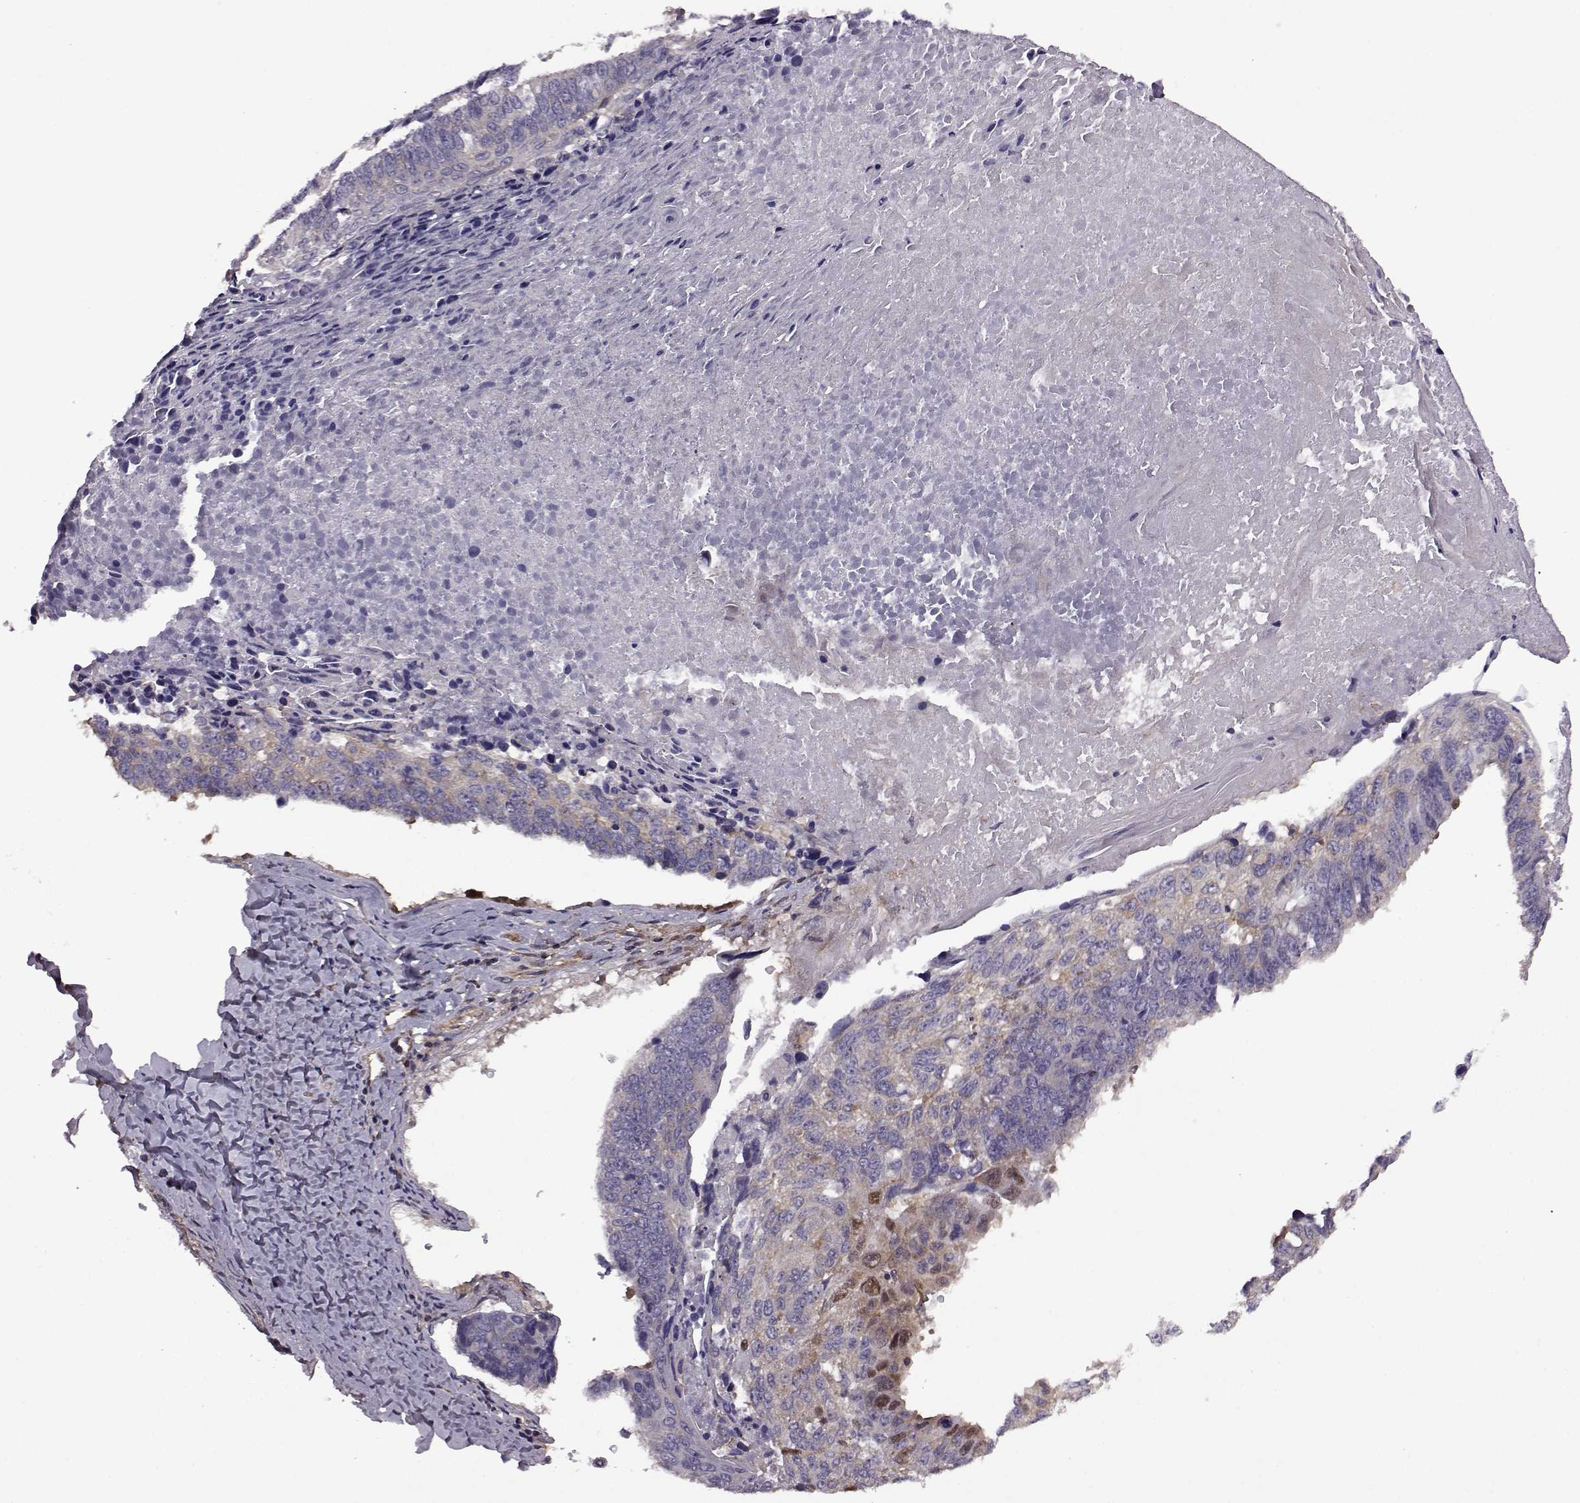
{"staining": {"intensity": "weak", "quantity": ">75%", "location": "cytoplasmic/membranous"}, "tissue": "lung cancer", "cell_type": "Tumor cells", "image_type": "cancer", "snomed": [{"axis": "morphology", "description": "Squamous cell carcinoma, NOS"}, {"axis": "topography", "description": "Lung"}], "caption": "Lung cancer tissue displays weak cytoplasmic/membranous expression in approximately >75% of tumor cells, visualized by immunohistochemistry. (Stains: DAB in brown, nuclei in blue, Microscopy: brightfield microscopy at high magnification).", "gene": "URI1", "patient": {"sex": "male", "age": 73}}